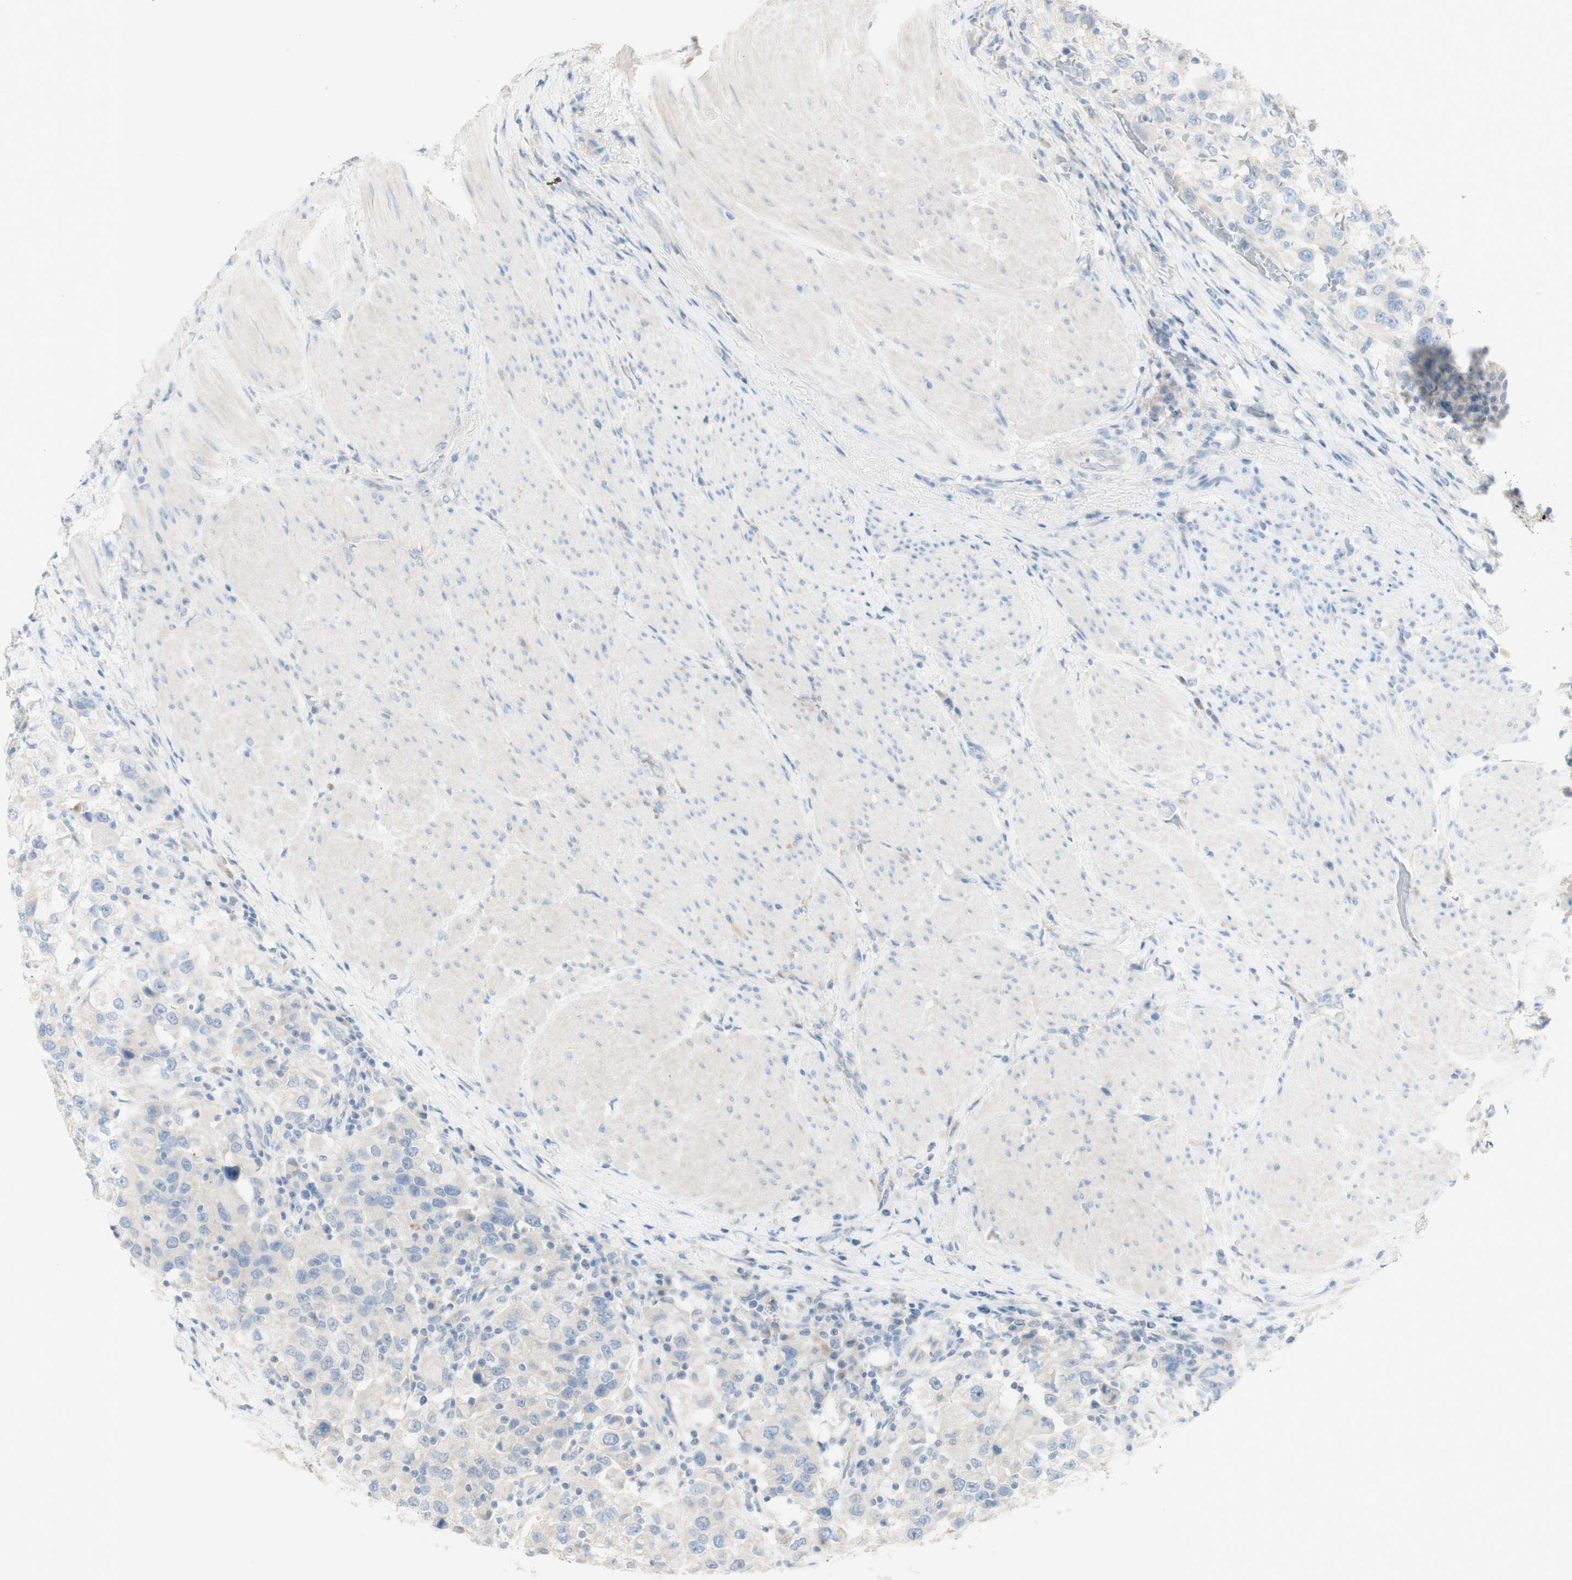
{"staining": {"intensity": "negative", "quantity": "none", "location": "none"}, "tissue": "urothelial cancer", "cell_type": "Tumor cells", "image_type": "cancer", "snomed": [{"axis": "morphology", "description": "Urothelial carcinoma, High grade"}, {"axis": "topography", "description": "Urinary bladder"}], "caption": "The histopathology image exhibits no significant staining in tumor cells of high-grade urothelial carcinoma.", "gene": "ART3", "patient": {"sex": "female", "age": 80}}